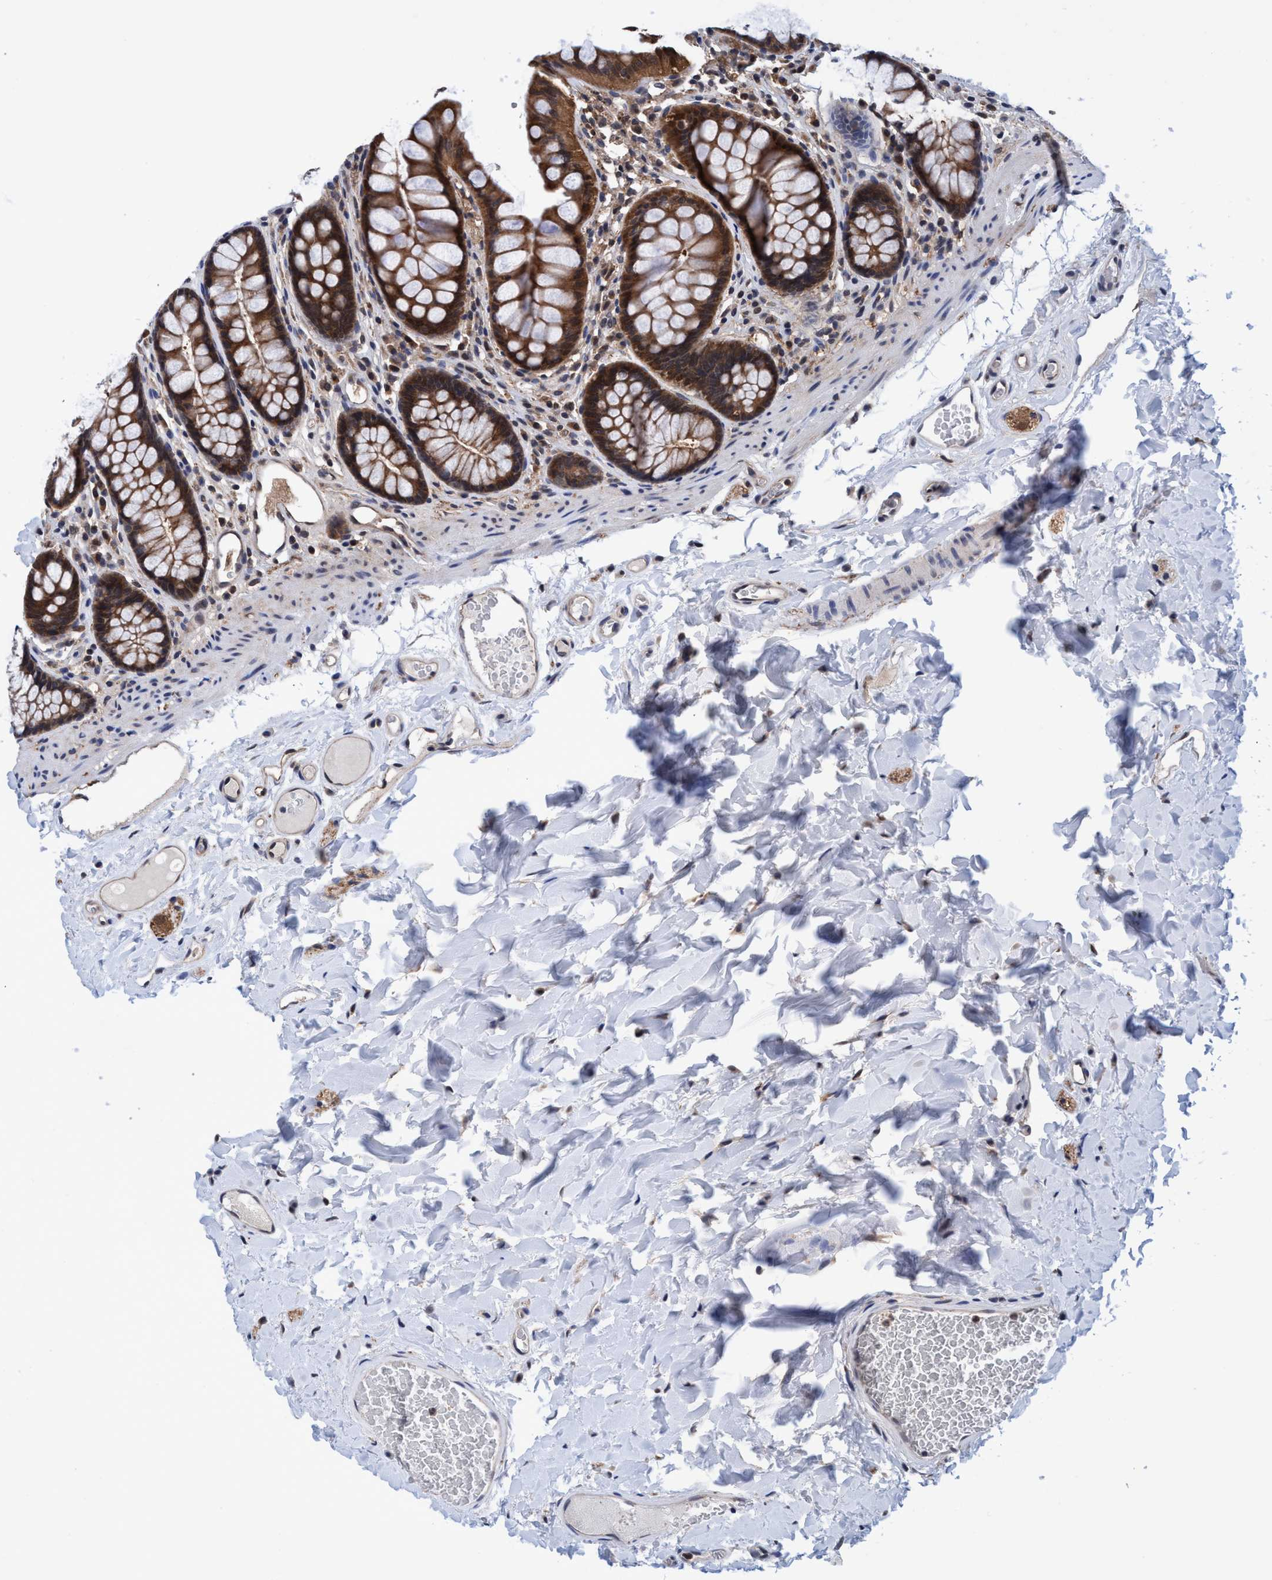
{"staining": {"intensity": "weak", "quantity": "25%-75%", "location": "cytoplasmic/membranous"}, "tissue": "colon", "cell_type": "Endothelial cells", "image_type": "normal", "snomed": [{"axis": "morphology", "description": "Normal tissue, NOS"}, {"axis": "topography", "description": "Colon"}], "caption": "Endothelial cells reveal low levels of weak cytoplasmic/membranous staining in approximately 25%-75% of cells in normal human colon.", "gene": "PSMD12", "patient": {"sex": "female", "age": 55}}